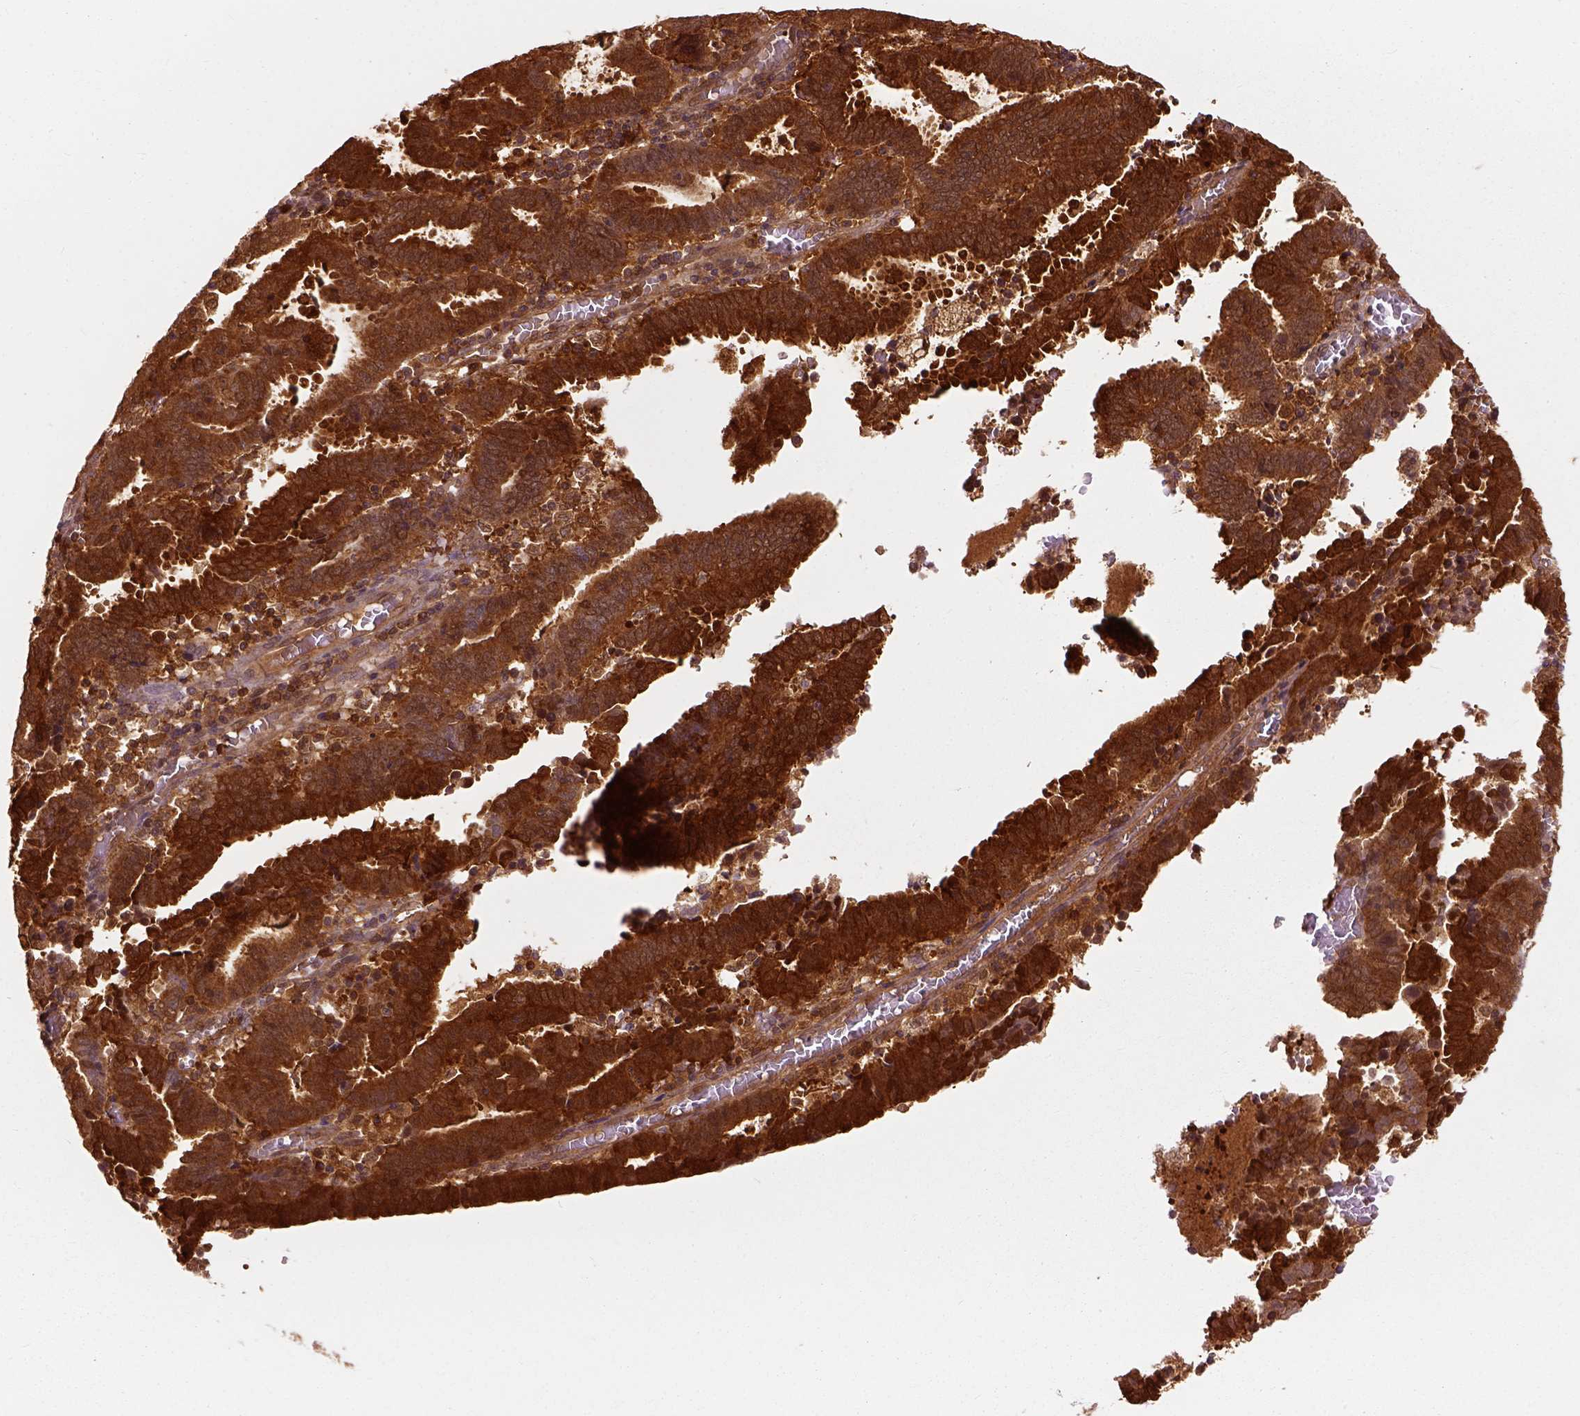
{"staining": {"intensity": "strong", "quantity": ">75%", "location": "cytoplasmic/membranous"}, "tissue": "endometrial cancer", "cell_type": "Tumor cells", "image_type": "cancer", "snomed": [{"axis": "morphology", "description": "Adenocarcinoma, NOS"}, {"axis": "topography", "description": "Uterus"}], "caption": "A high amount of strong cytoplasmic/membranous expression is appreciated in about >75% of tumor cells in endometrial adenocarcinoma tissue.", "gene": "GPI", "patient": {"sex": "female", "age": 83}}